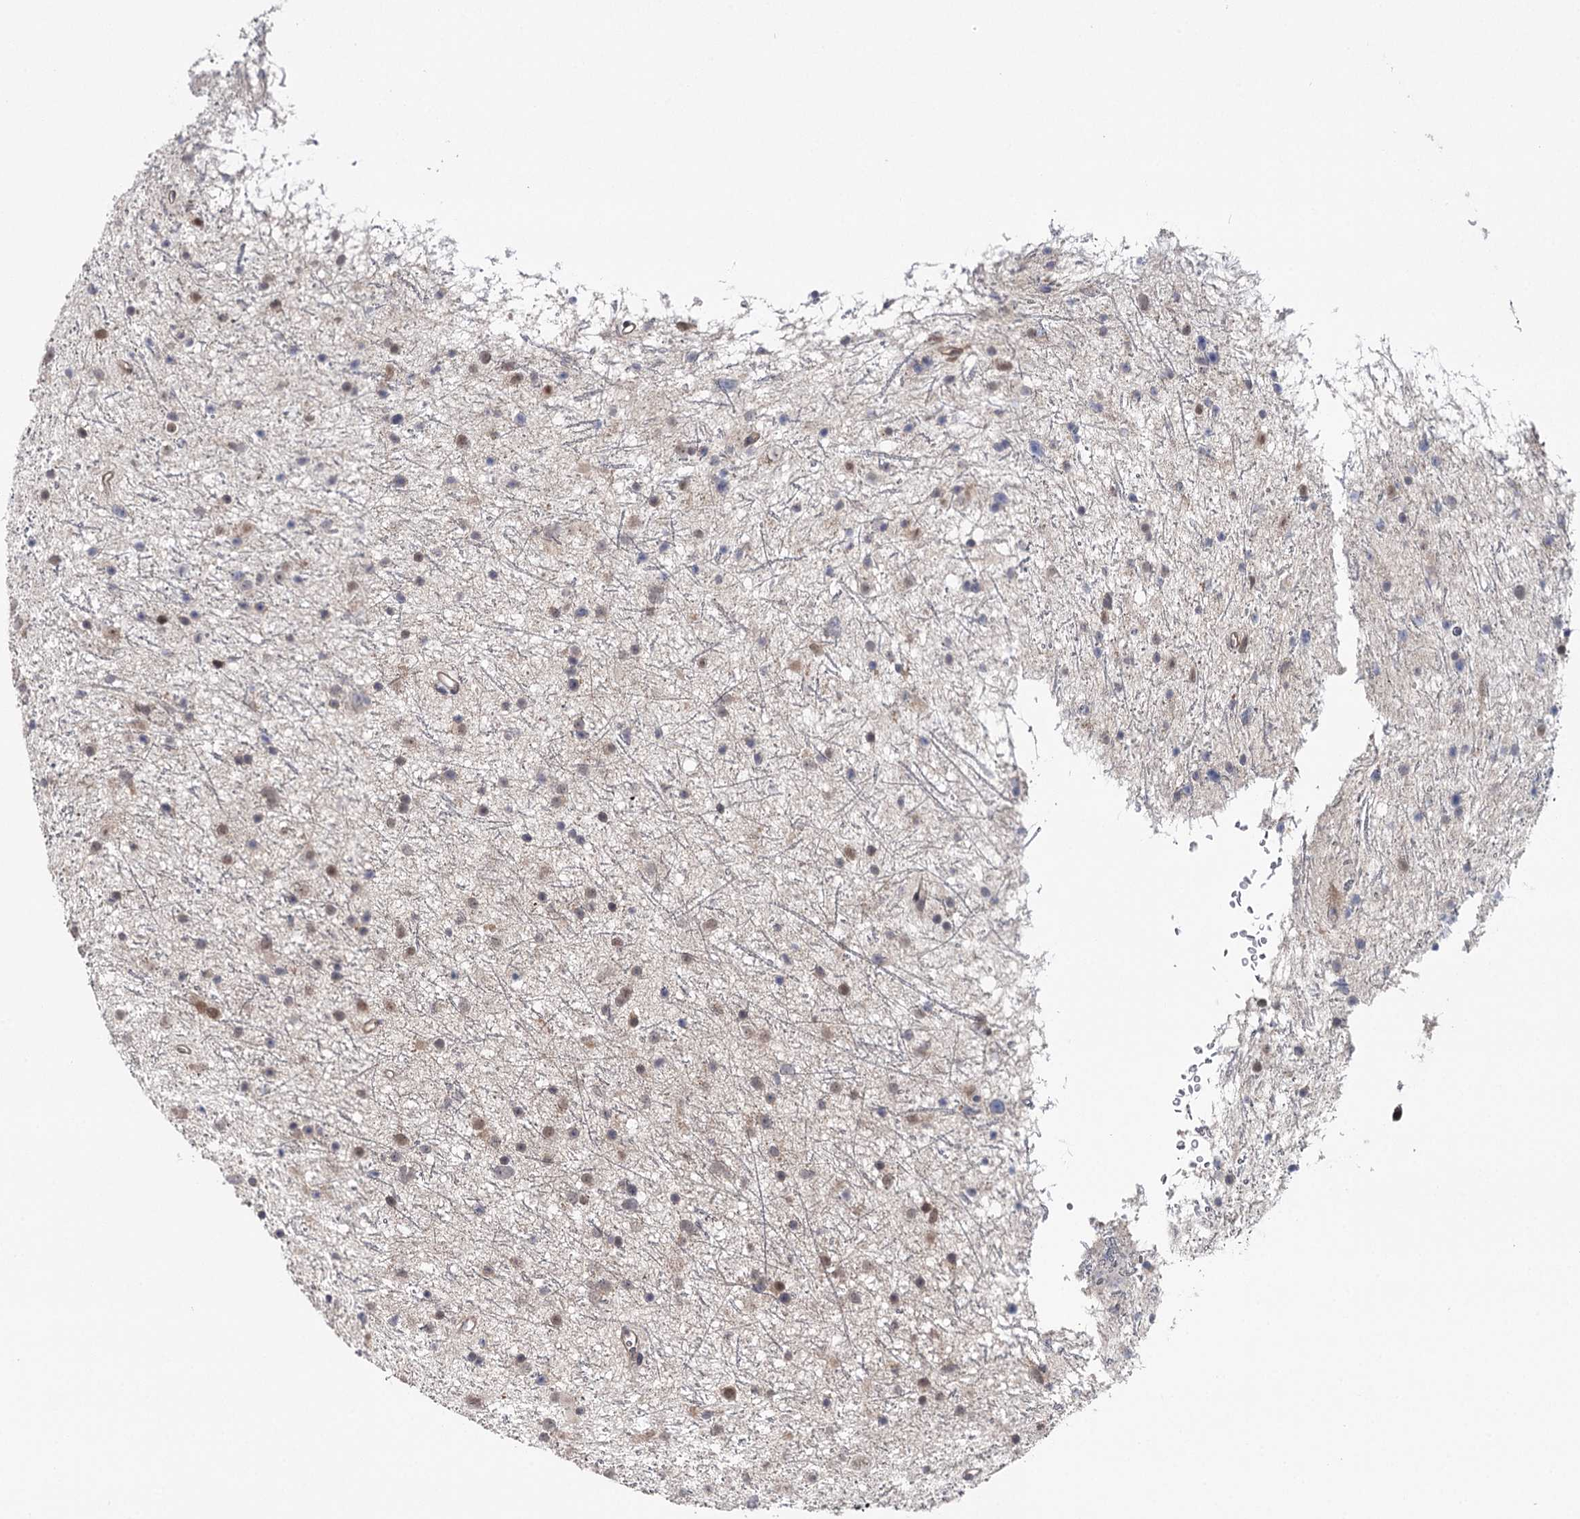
{"staining": {"intensity": "weak", "quantity": "25%-75%", "location": "nuclear"}, "tissue": "glioma", "cell_type": "Tumor cells", "image_type": "cancer", "snomed": [{"axis": "morphology", "description": "Glioma, malignant, Low grade"}, {"axis": "topography", "description": "Cerebral cortex"}], "caption": "Immunohistochemistry staining of malignant glioma (low-grade), which demonstrates low levels of weak nuclear positivity in about 25%-75% of tumor cells indicating weak nuclear protein positivity. The staining was performed using DAB (3,3'-diaminobenzidine) (brown) for protein detection and nuclei were counterstained in hematoxylin (blue).", "gene": "GTSF1", "patient": {"sex": "female", "age": 39}}